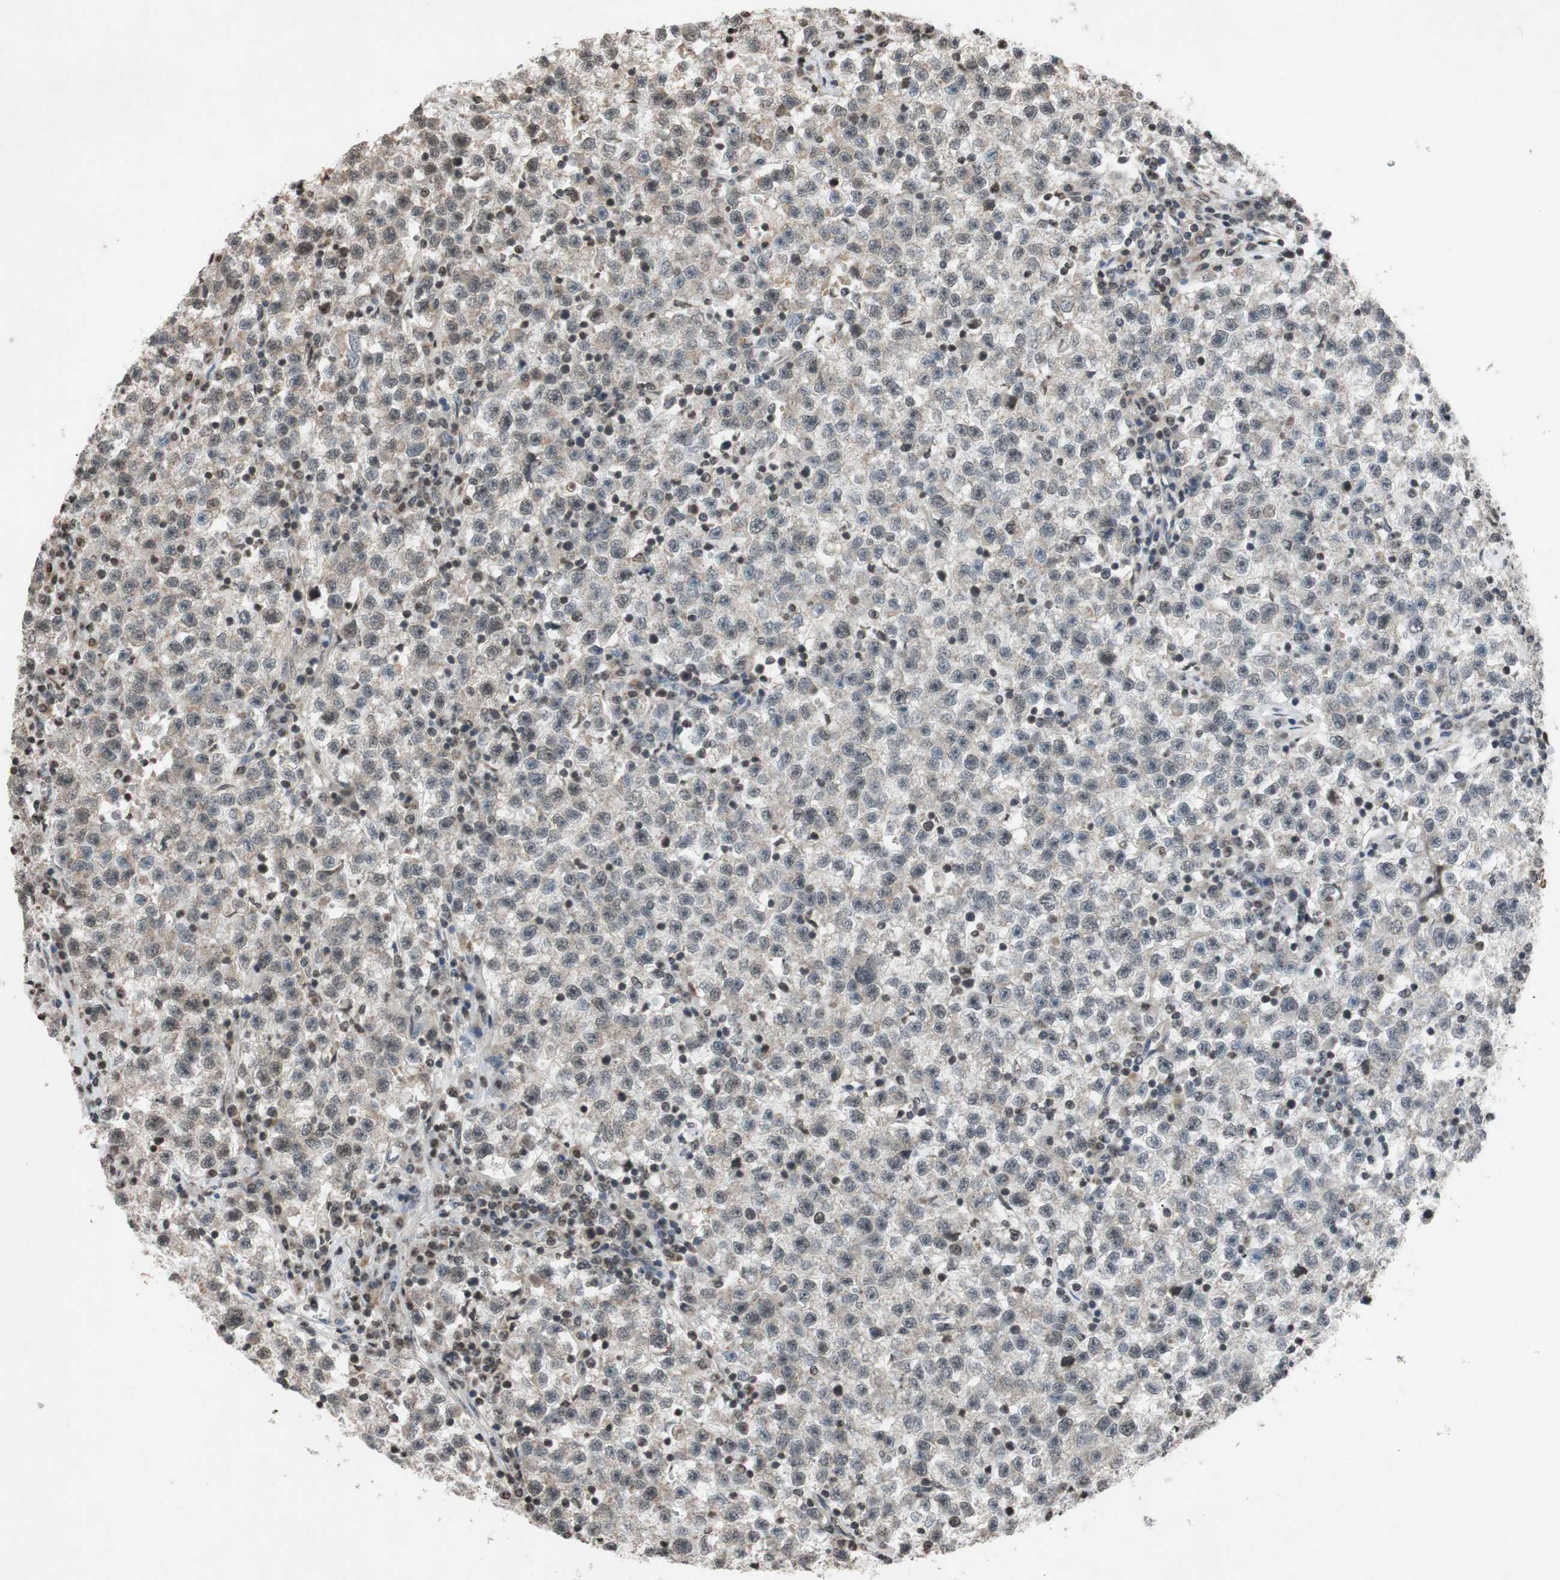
{"staining": {"intensity": "weak", "quantity": "<25%", "location": "nuclear"}, "tissue": "testis cancer", "cell_type": "Tumor cells", "image_type": "cancer", "snomed": [{"axis": "morphology", "description": "Seminoma, NOS"}, {"axis": "topography", "description": "Testis"}], "caption": "There is no significant expression in tumor cells of seminoma (testis). (DAB immunohistochemistry (IHC) with hematoxylin counter stain).", "gene": "MCM6", "patient": {"sex": "male", "age": 22}}